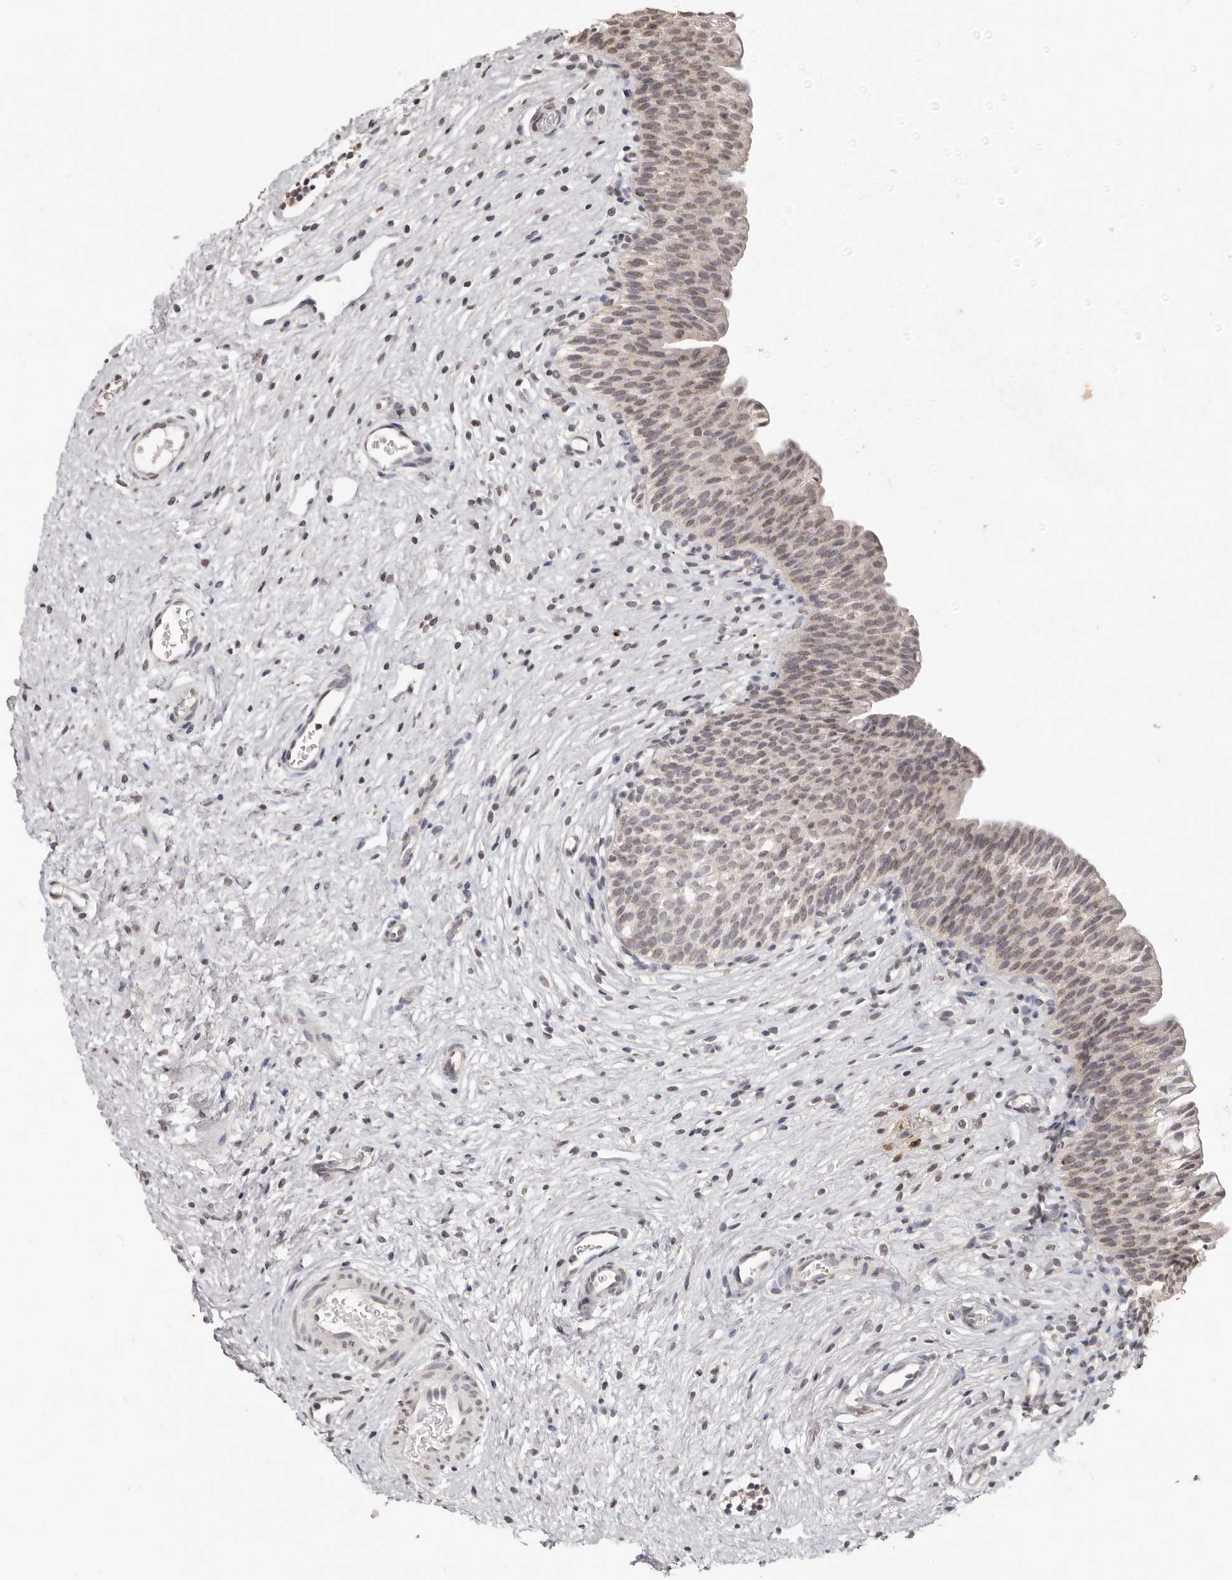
{"staining": {"intensity": "weak", "quantity": "25%-75%", "location": "cytoplasmic/membranous,nuclear"}, "tissue": "urinary bladder", "cell_type": "Urothelial cells", "image_type": "normal", "snomed": [{"axis": "morphology", "description": "Normal tissue, NOS"}, {"axis": "topography", "description": "Urinary bladder"}], "caption": "Urothelial cells exhibit low levels of weak cytoplasmic/membranous,nuclear positivity in about 25%-75% of cells in unremarkable human urinary bladder.", "gene": "LINGO2", "patient": {"sex": "male", "age": 1}}